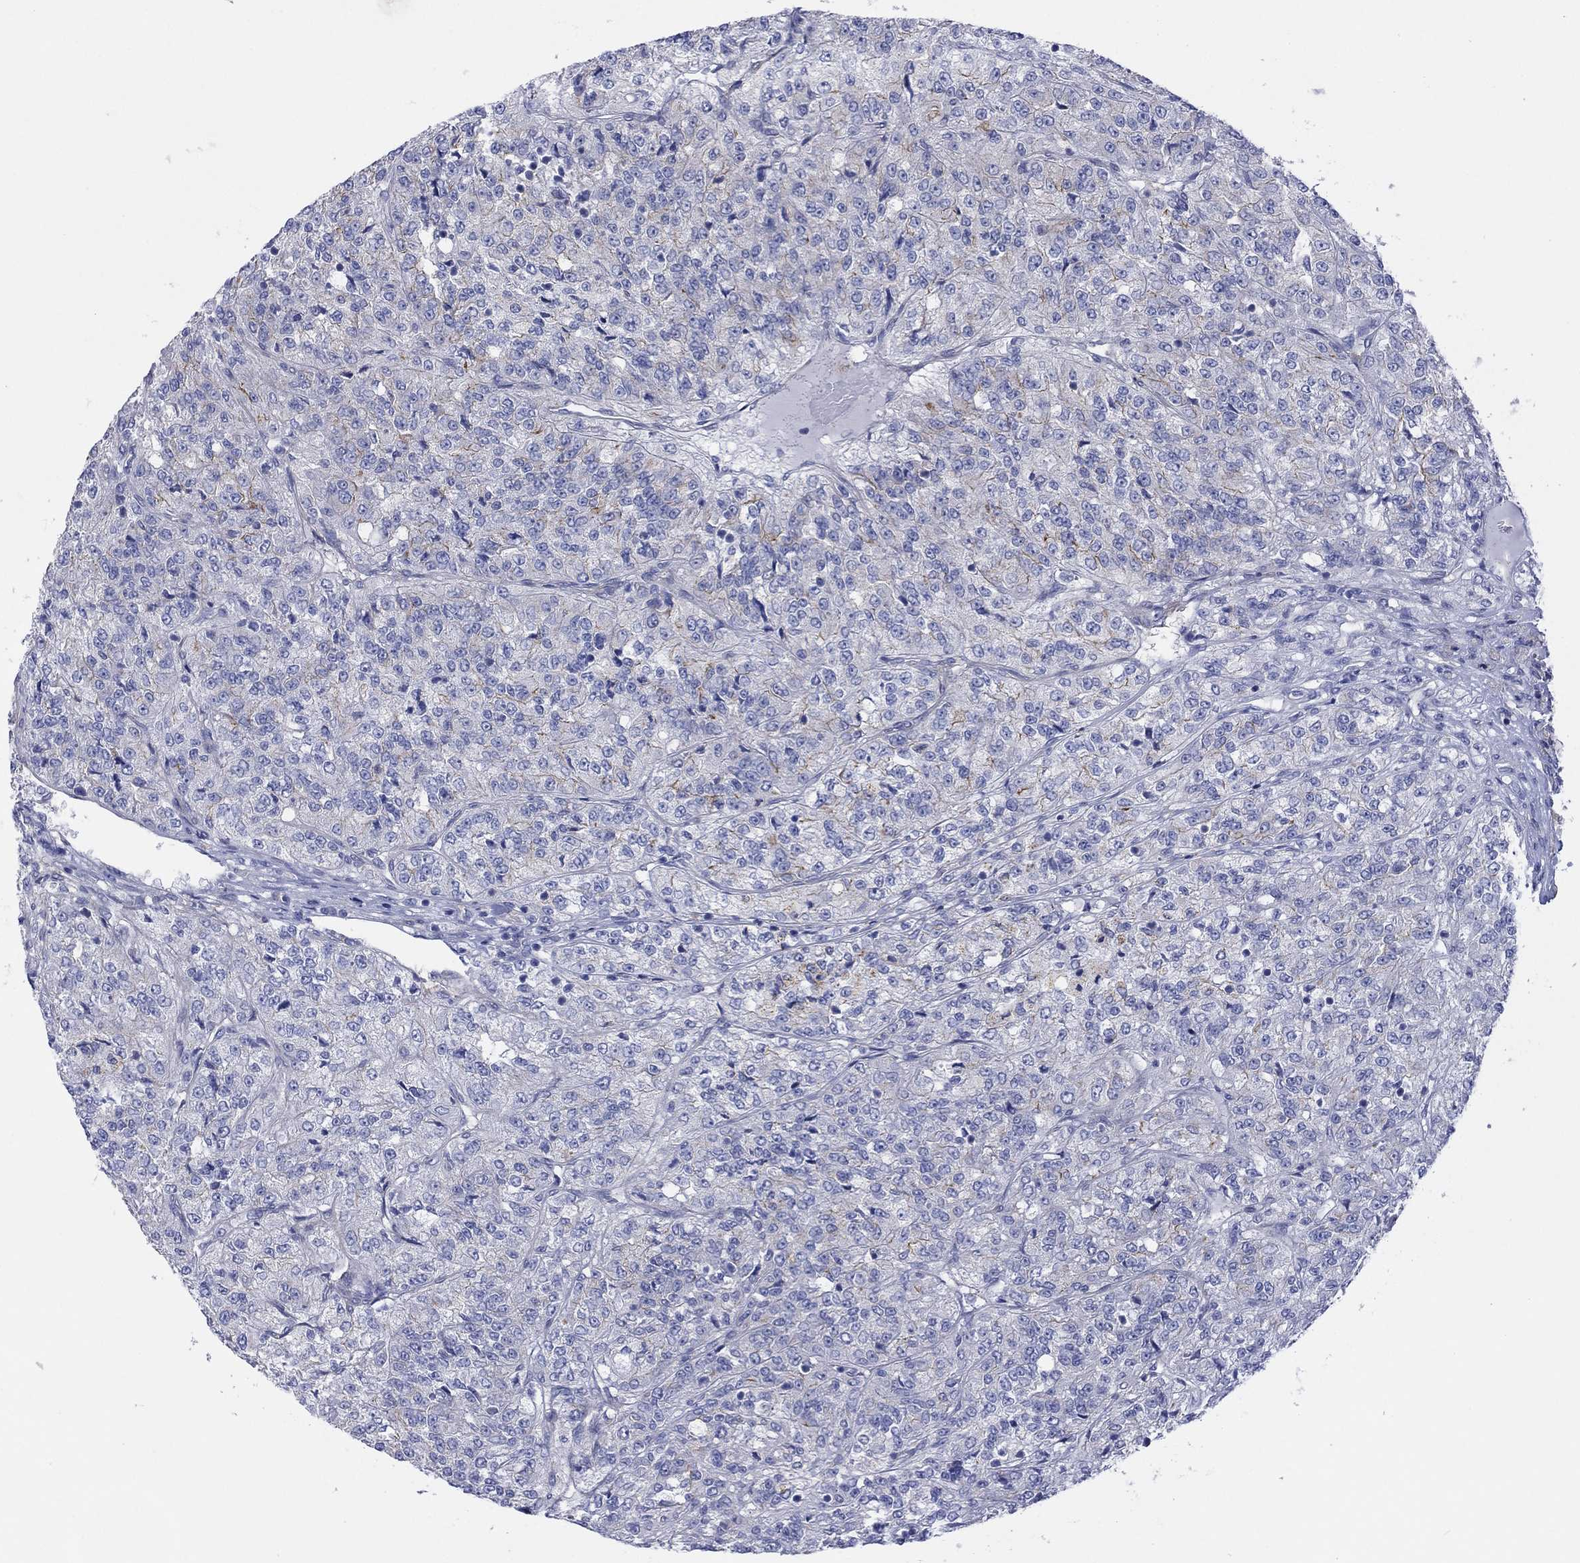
{"staining": {"intensity": "moderate", "quantity": "<25%", "location": "cytoplasmic/membranous"}, "tissue": "renal cancer", "cell_type": "Tumor cells", "image_type": "cancer", "snomed": [{"axis": "morphology", "description": "Adenocarcinoma, NOS"}, {"axis": "topography", "description": "Kidney"}], "caption": "Renal adenocarcinoma stained for a protein (brown) exhibits moderate cytoplasmic/membranous positive staining in about <25% of tumor cells.", "gene": "TPRN", "patient": {"sex": "female", "age": 63}}